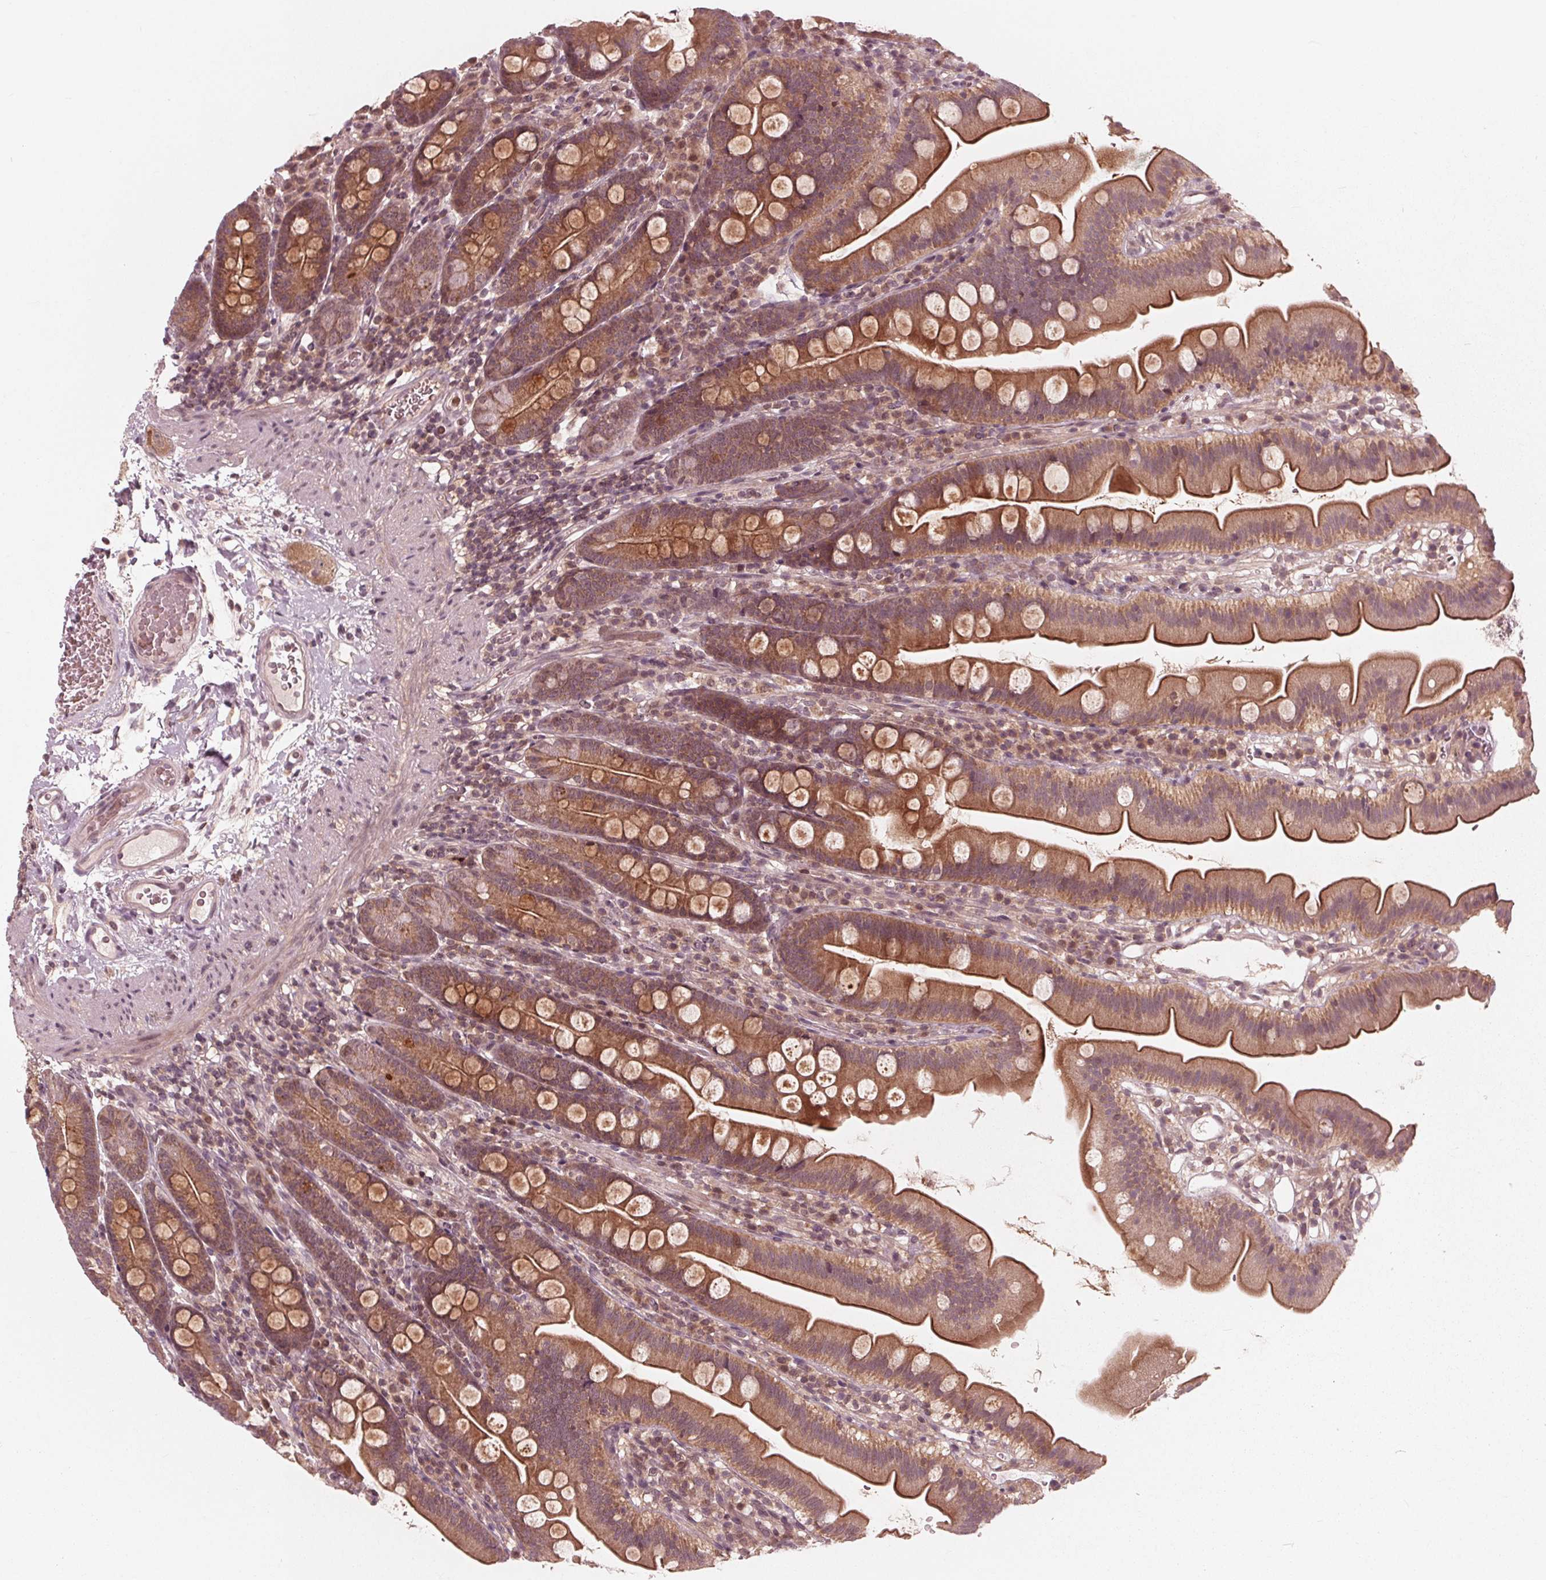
{"staining": {"intensity": "moderate", "quantity": ">75%", "location": "cytoplasmic/membranous"}, "tissue": "duodenum", "cell_type": "Glandular cells", "image_type": "normal", "snomed": [{"axis": "morphology", "description": "Normal tissue, NOS"}, {"axis": "topography", "description": "Duodenum"}], "caption": "A medium amount of moderate cytoplasmic/membranous positivity is identified in about >75% of glandular cells in unremarkable duodenum.", "gene": "UBALD1", "patient": {"sex": "female", "age": 67}}